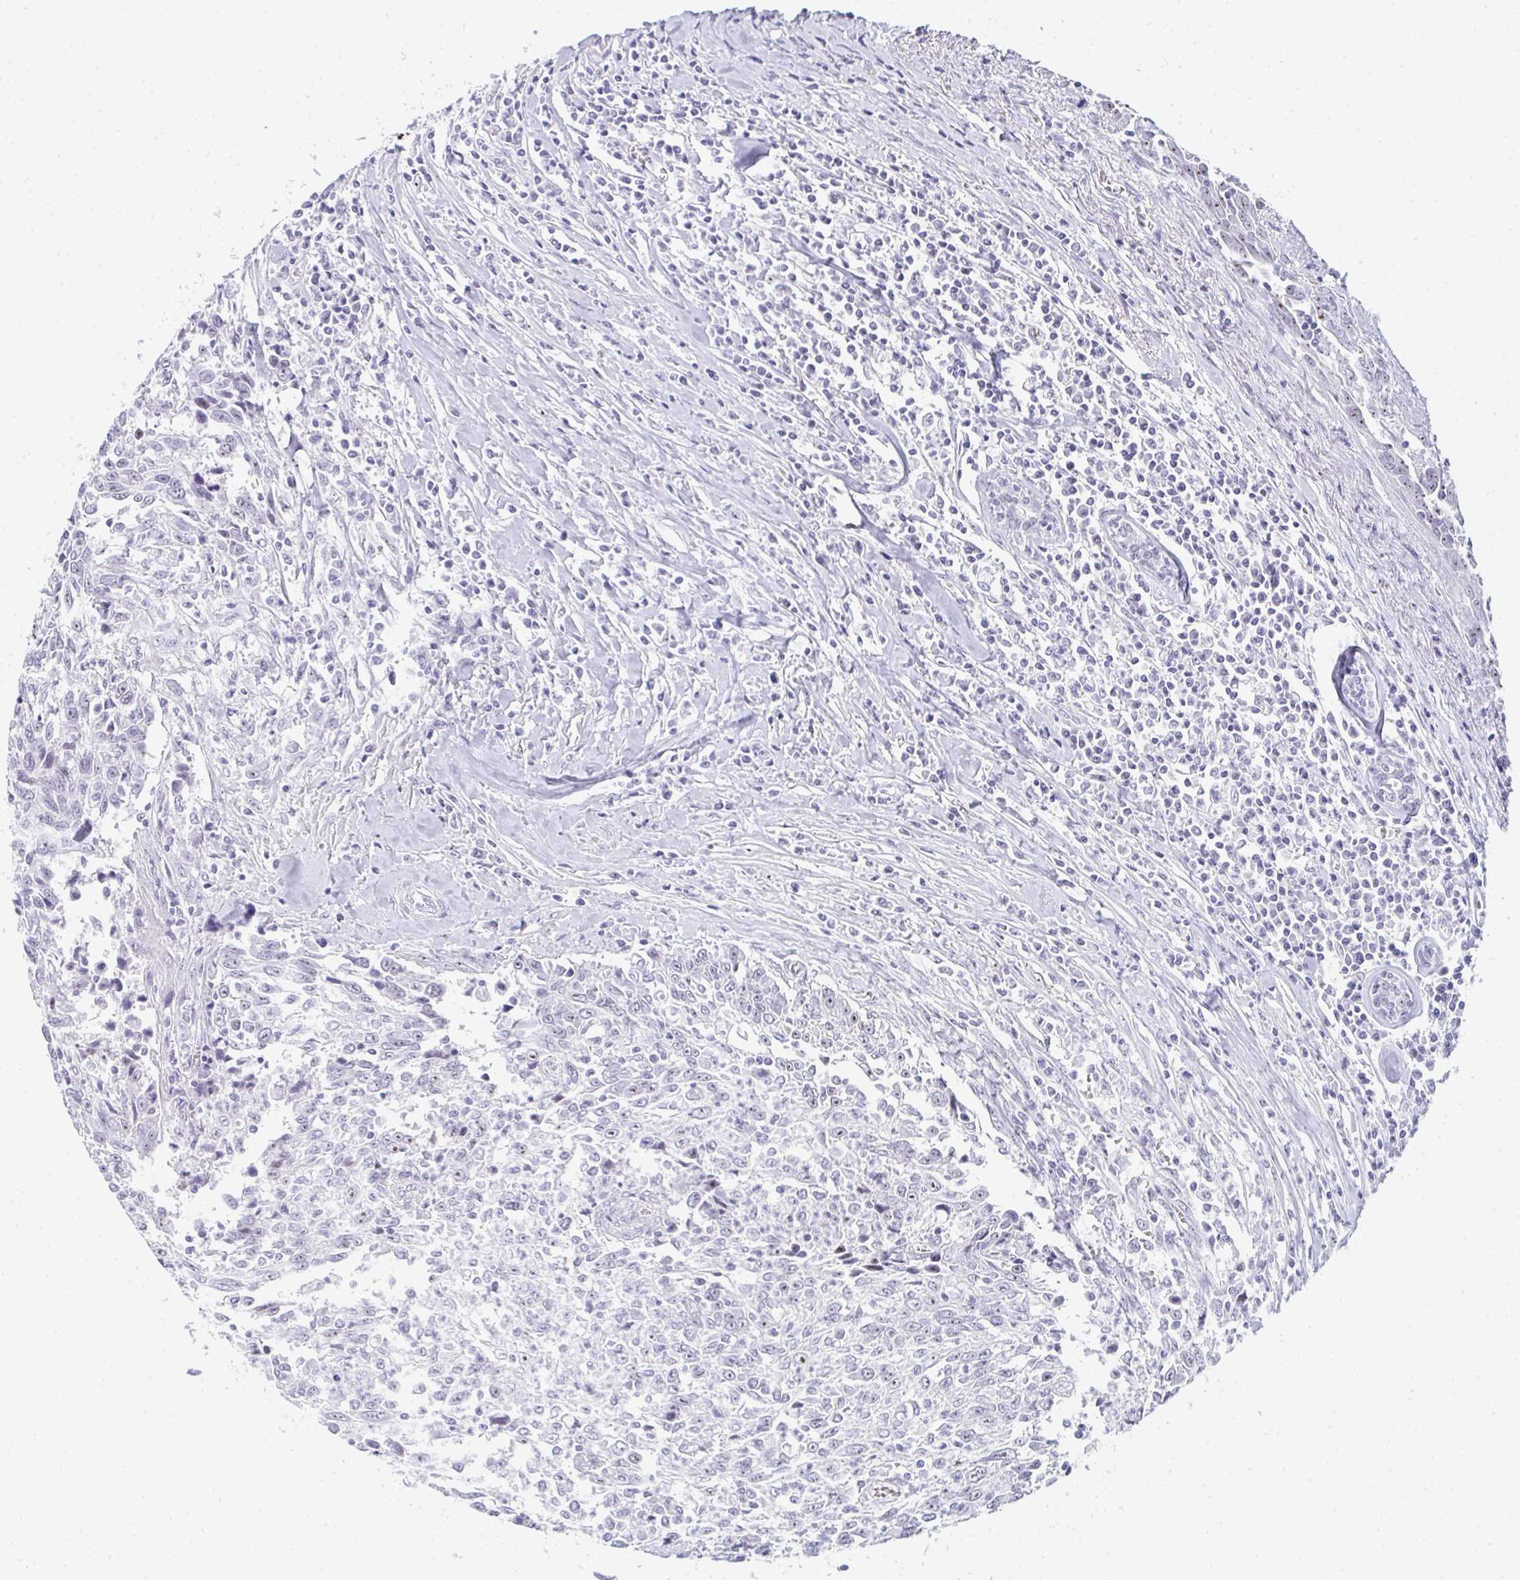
{"staining": {"intensity": "weak", "quantity": "25%-75%", "location": "nuclear"}, "tissue": "breast cancer", "cell_type": "Tumor cells", "image_type": "cancer", "snomed": [{"axis": "morphology", "description": "Duct carcinoma"}, {"axis": "topography", "description": "Breast"}], "caption": "Immunohistochemical staining of breast cancer displays low levels of weak nuclear protein staining in about 25%-75% of tumor cells. The staining is performed using DAB (3,3'-diaminobenzidine) brown chromogen to label protein expression. The nuclei are counter-stained blue using hematoxylin.", "gene": "NOP10", "patient": {"sex": "female", "age": 50}}